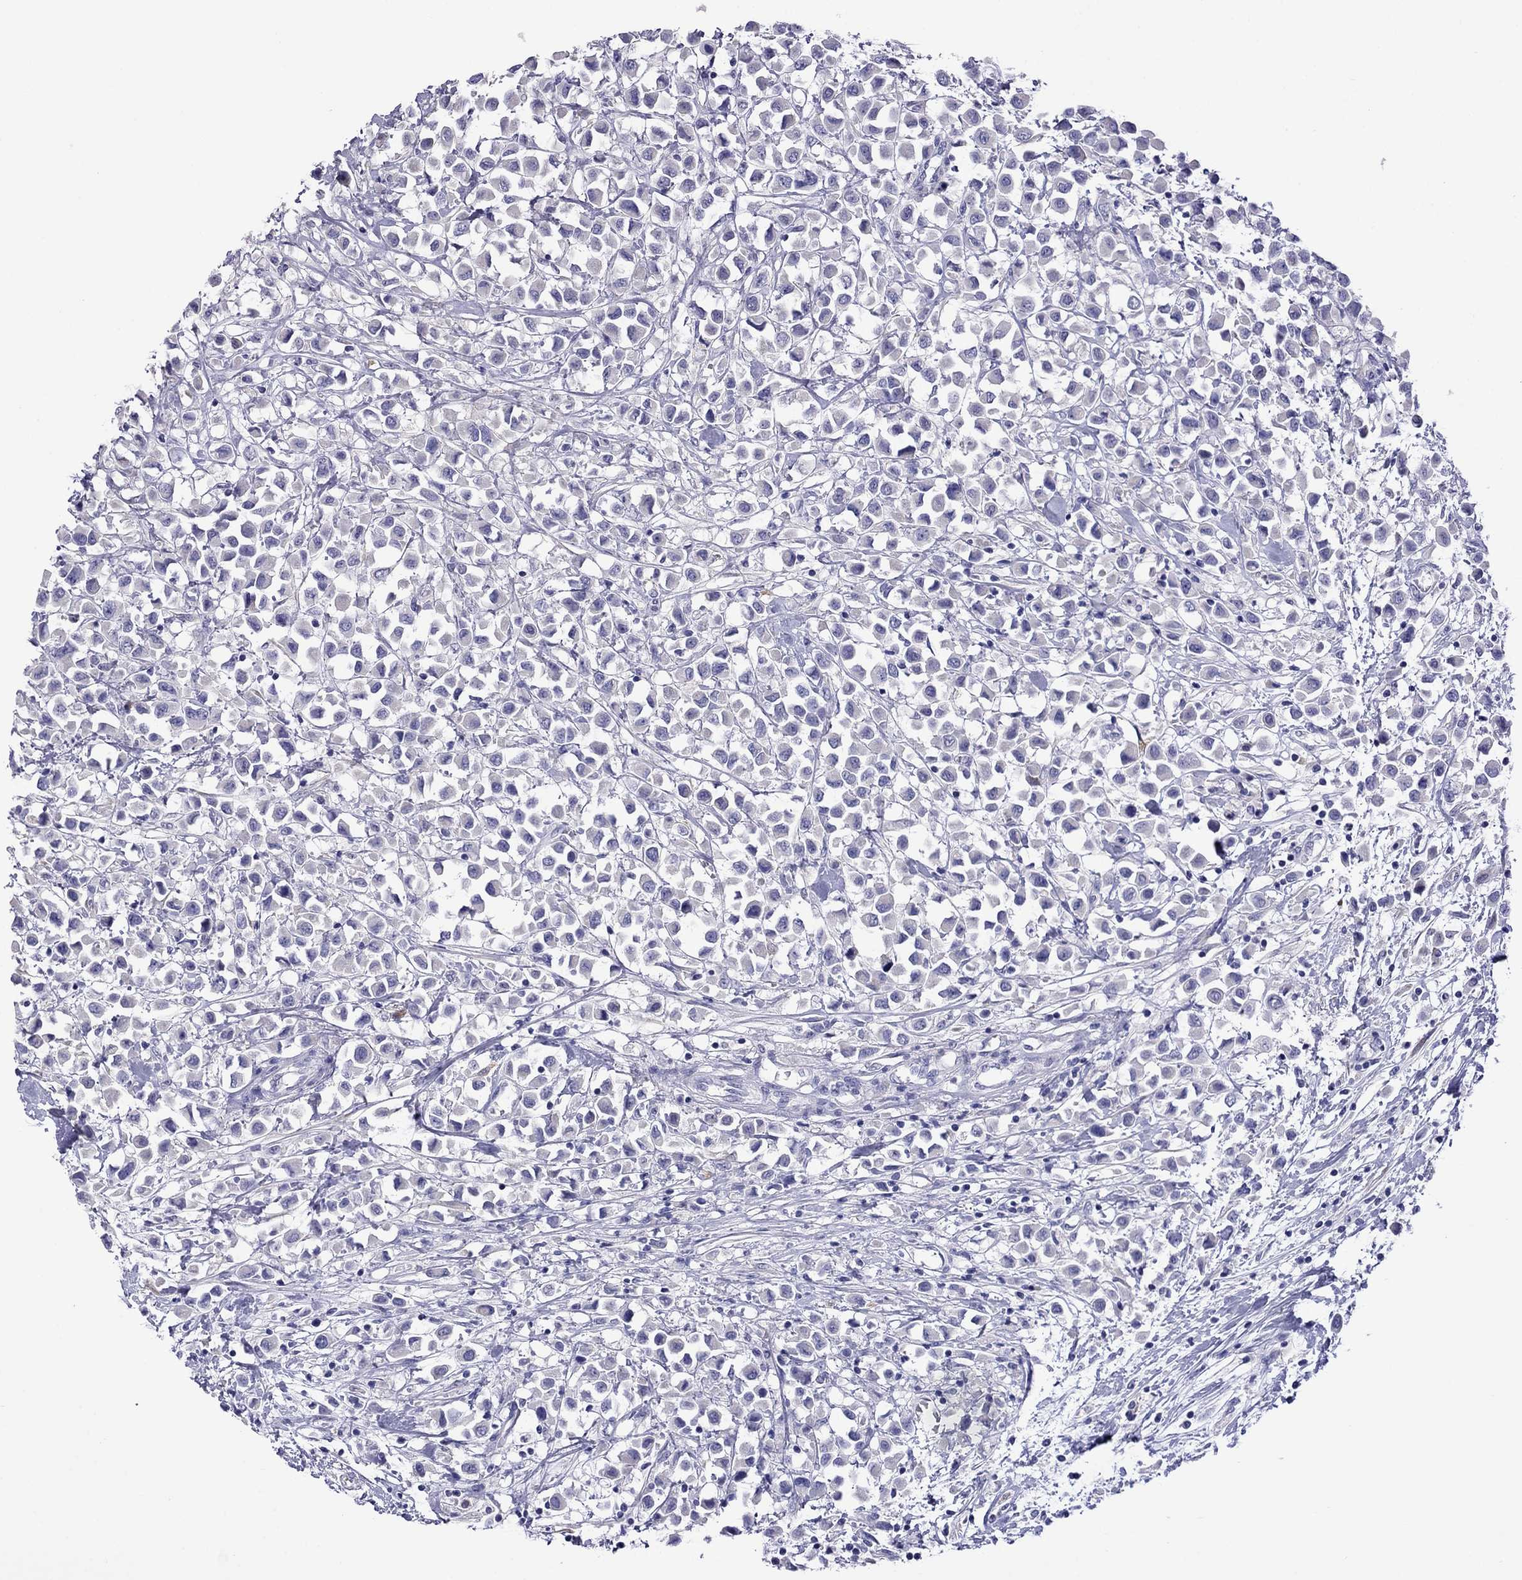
{"staining": {"intensity": "negative", "quantity": "none", "location": "none"}, "tissue": "breast cancer", "cell_type": "Tumor cells", "image_type": "cancer", "snomed": [{"axis": "morphology", "description": "Duct carcinoma"}, {"axis": "topography", "description": "Breast"}], "caption": "Breast cancer was stained to show a protein in brown. There is no significant expression in tumor cells.", "gene": "STAR", "patient": {"sex": "female", "age": 61}}